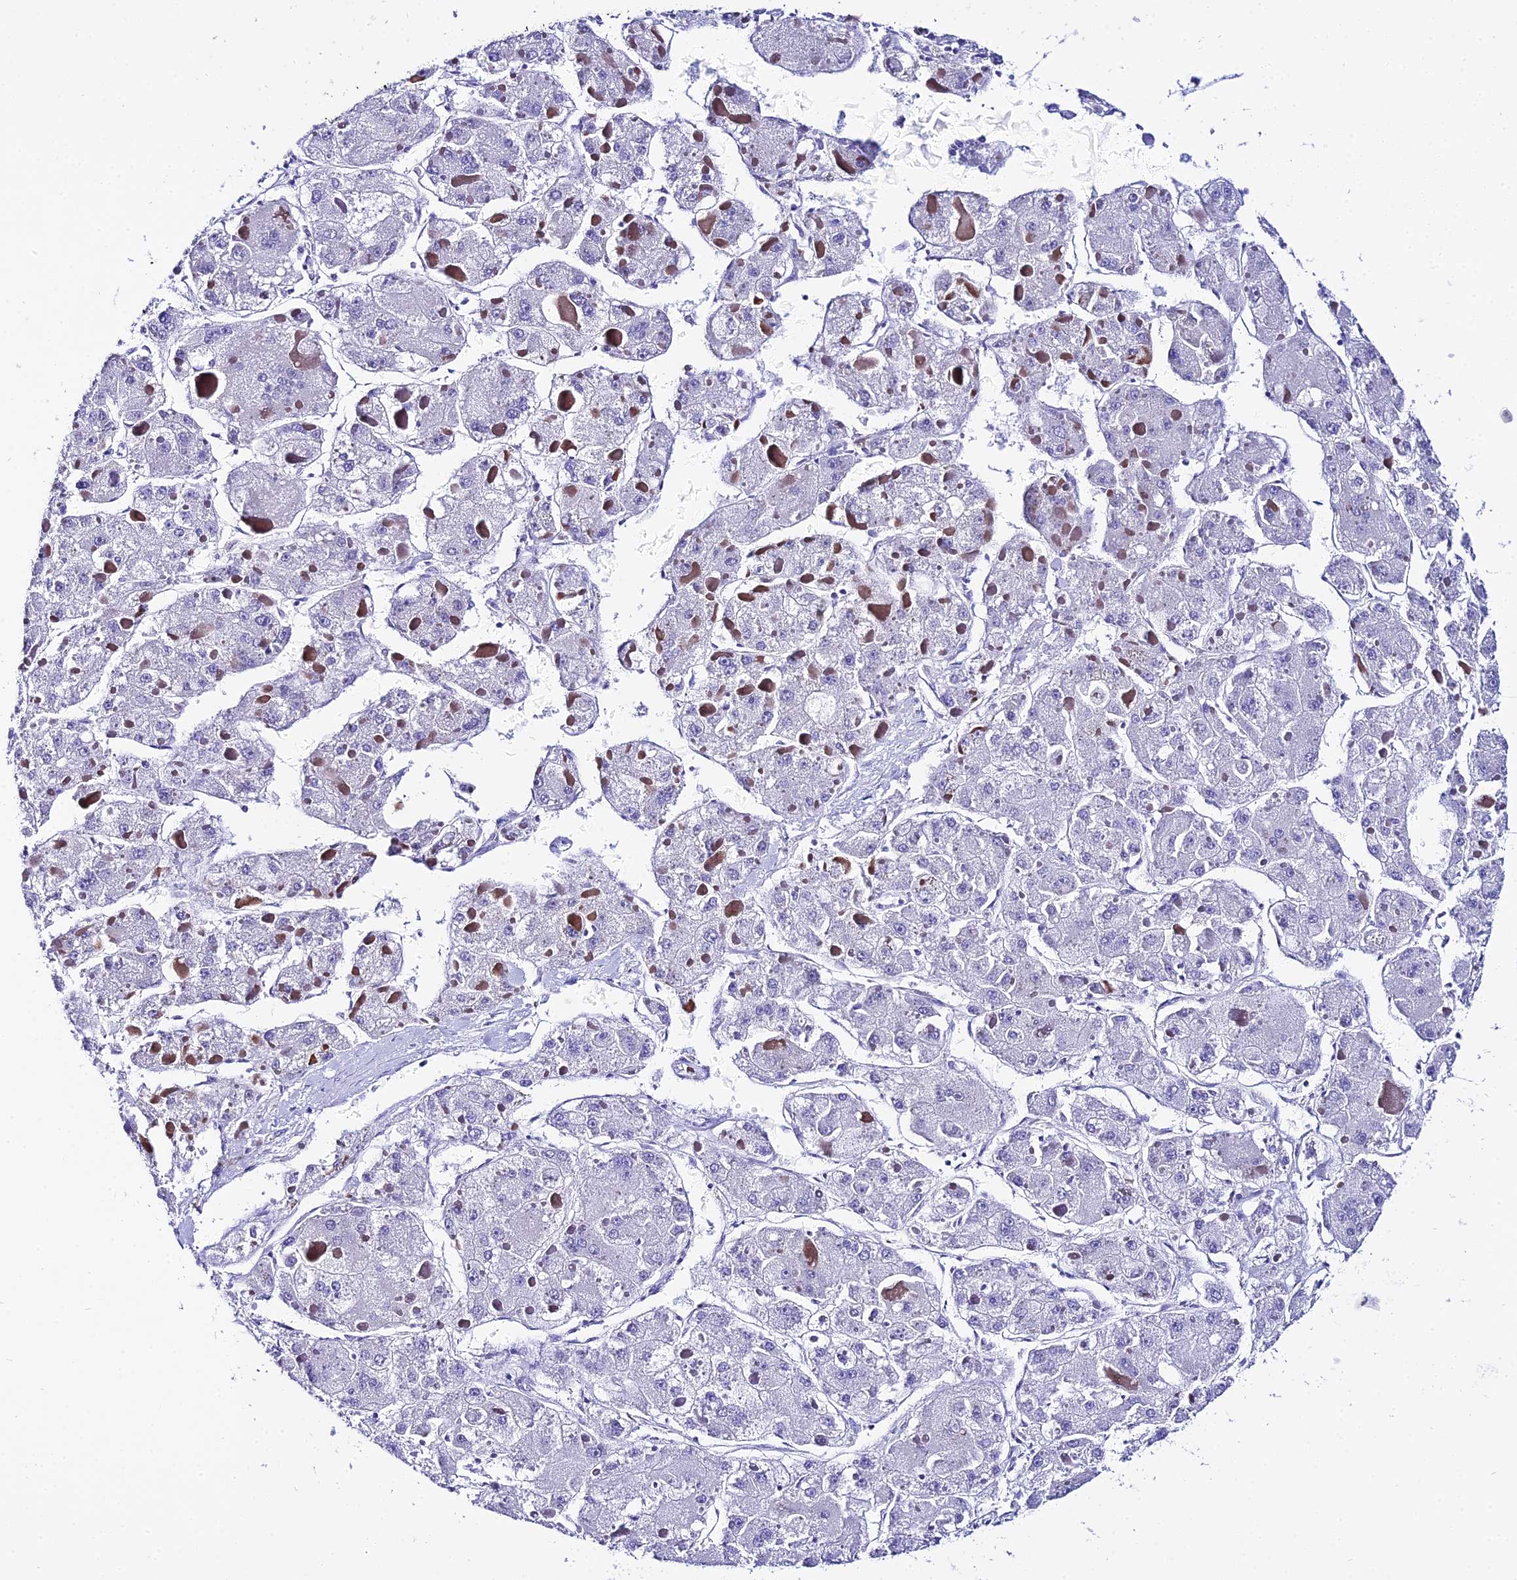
{"staining": {"intensity": "negative", "quantity": "none", "location": "none"}, "tissue": "liver cancer", "cell_type": "Tumor cells", "image_type": "cancer", "snomed": [{"axis": "morphology", "description": "Carcinoma, Hepatocellular, NOS"}, {"axis": "topography", "description": "Liver"}], "caption": "Photomicrograph shows no significant protein expression in tumor cells of liver cancer. (IHC, brightfield microscopy, high magnification).", "gene": "TRMT44", "patient": {"sex": "female", "age": 73}}